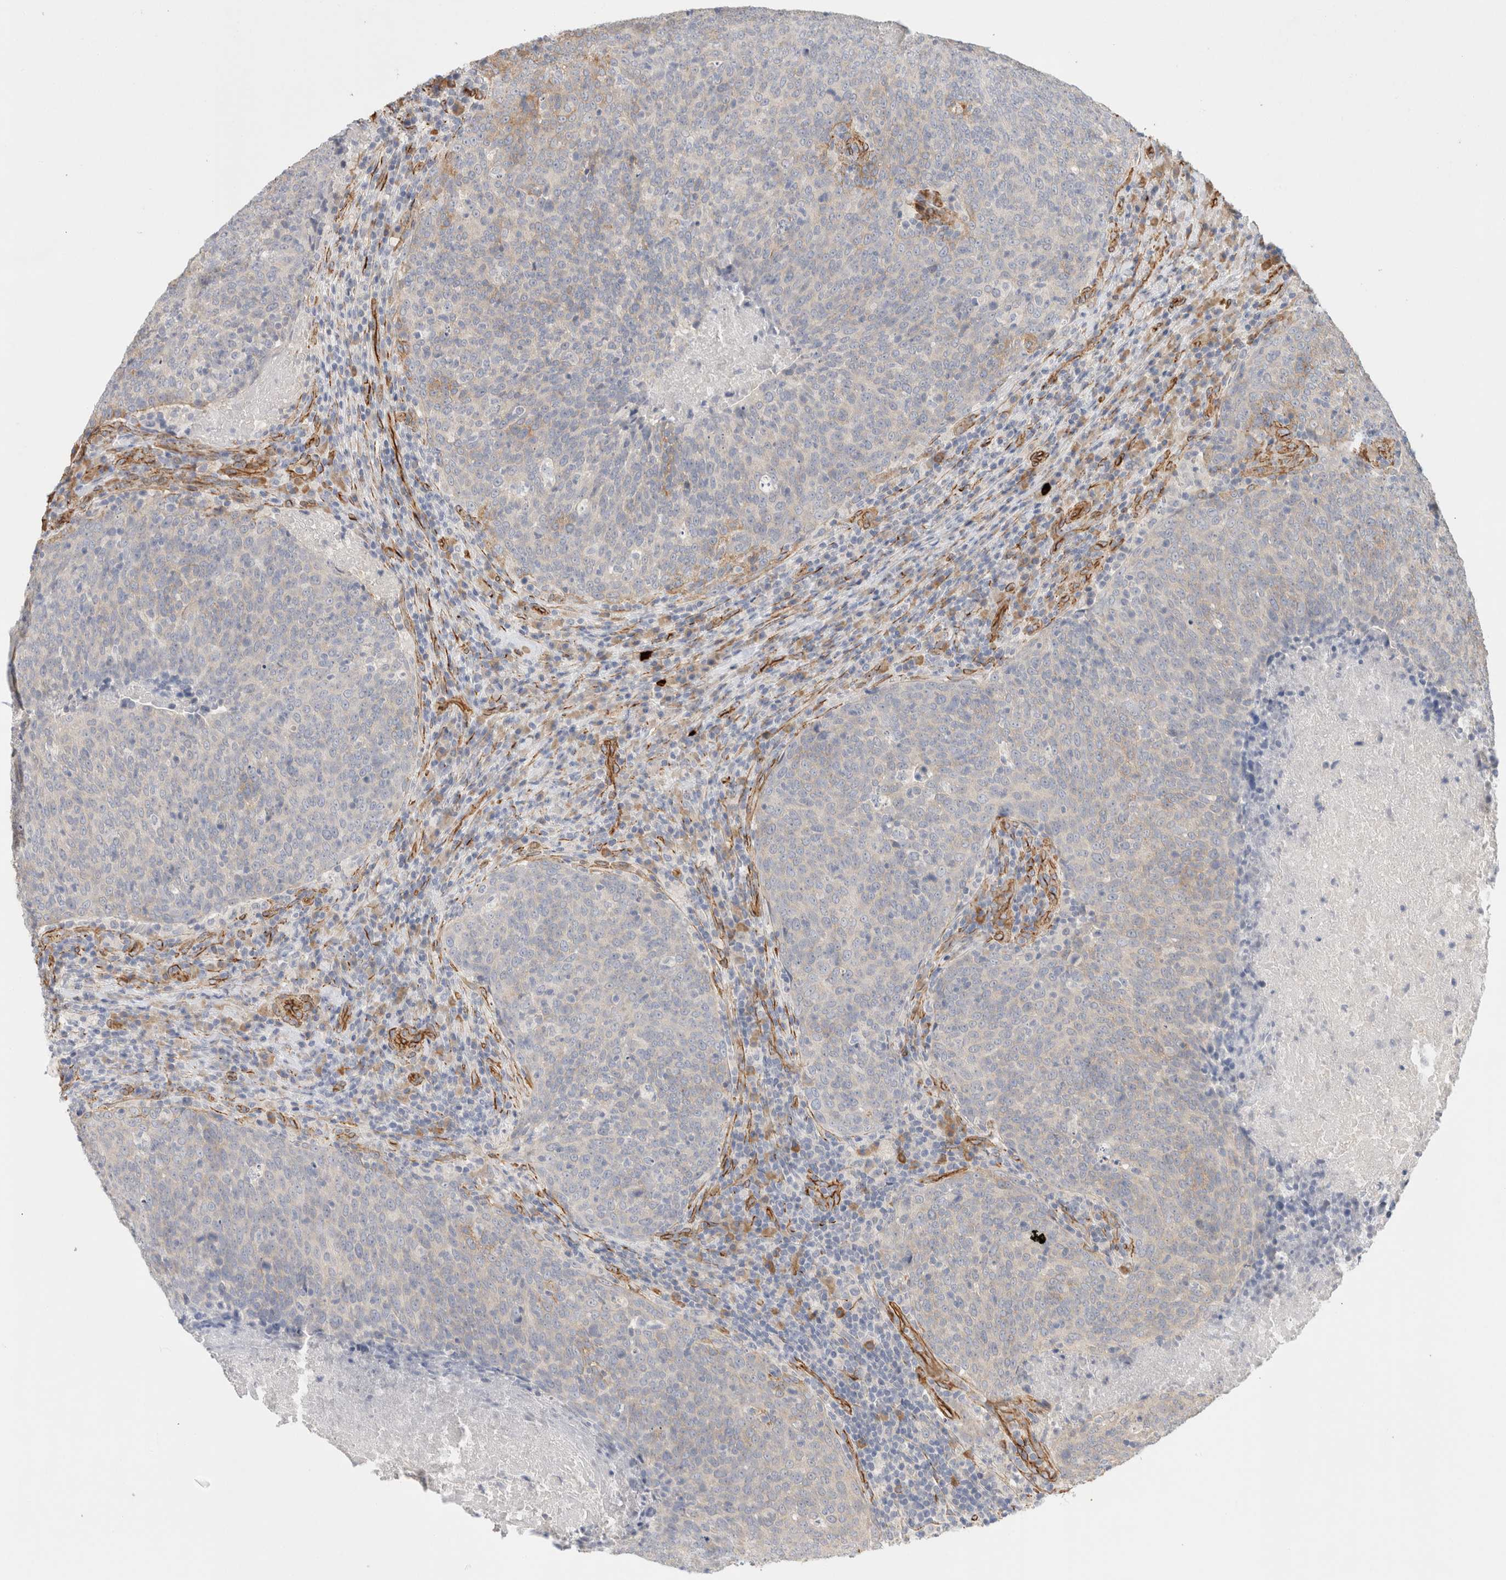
{"staining": {"intensity": "negative", "quantity": "none", "location": "none"}, "tissue": "head and neck cancer", "cell_type": "Tumor cells", "image_type": "cancer", "snomed": [{"axis": "morphology", "description": "Squamous cell carcinoma, NOS"}, {"axis": "morphology", "description": "Squamous cell carcinoma, metastatic, NOS"}, {"axis": "topography", "description": "Lymph node"}, {"axis": "topography", "description": "Head-Neck"}], "caption": "The immunohistochemistry photomicrograph has no significant positivity in tumor cells of head and neck metastatic squamous cell carcinoma tissue.", "gene": "JMJD4", "patient": {"sex": "male", "age": 62}}